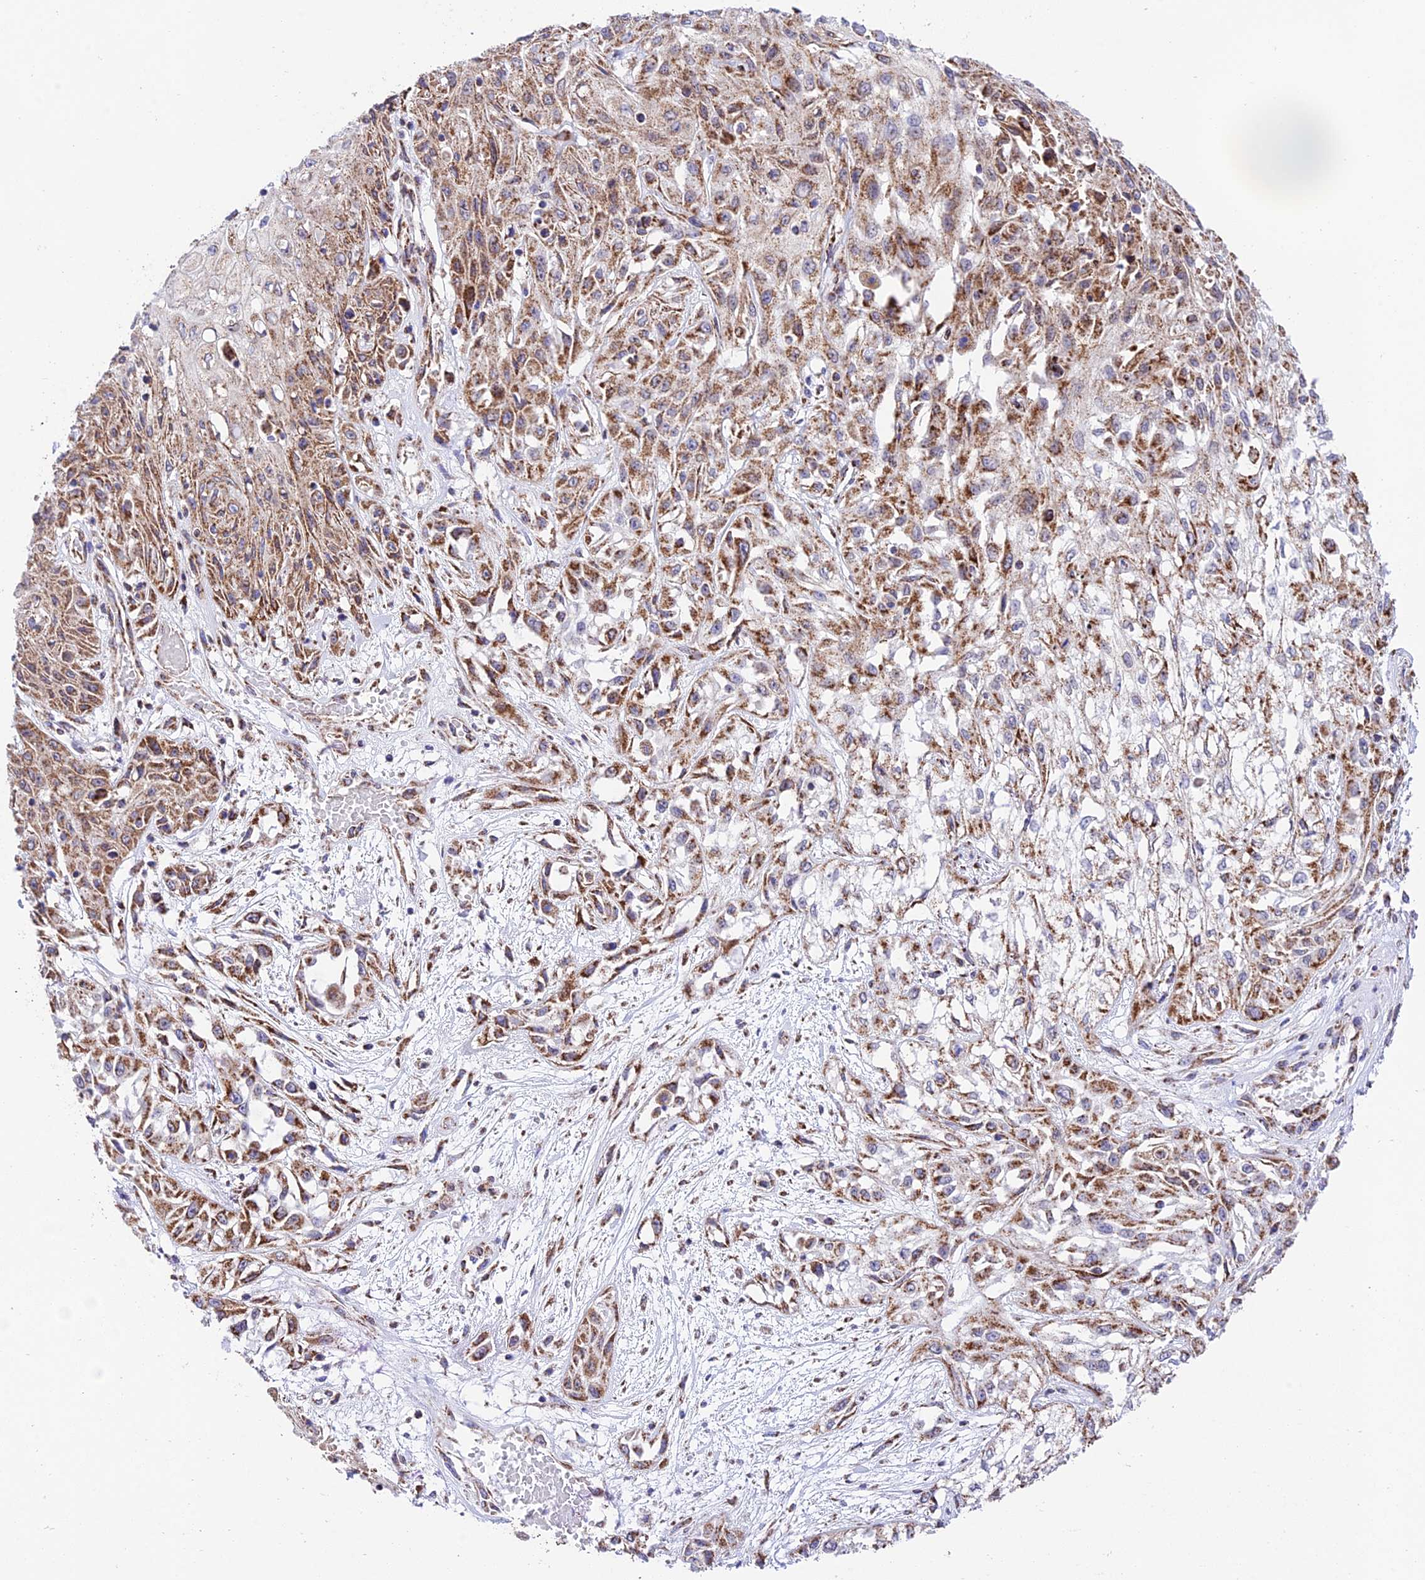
{"staining": {"intensity": "moderate", "quantity": ">75%", "location": "cytoplasmic/membranous"}, "tissue": "skin cancer", "cell_type": "Tumor cells", "image_type": "cancer", "snomed": [{"axis": "morphology", "description": "Squamous cell carcinoma, NOS"}, {"axis": "morphology", "description": "Squamous cell carcinoma, metastatic, NOS"}, {"axis": "topography", "description": "Skin"}, {"axis": "topography", "description": "Lymph node"}], "caption": "A micrograph of human skin cancer stained for a protein reveals moderate cytoplasmic/membranous brown staining in tumor cells.", "gene": "CHCHD3", "patient": {"sex": "male", "age": 75}}